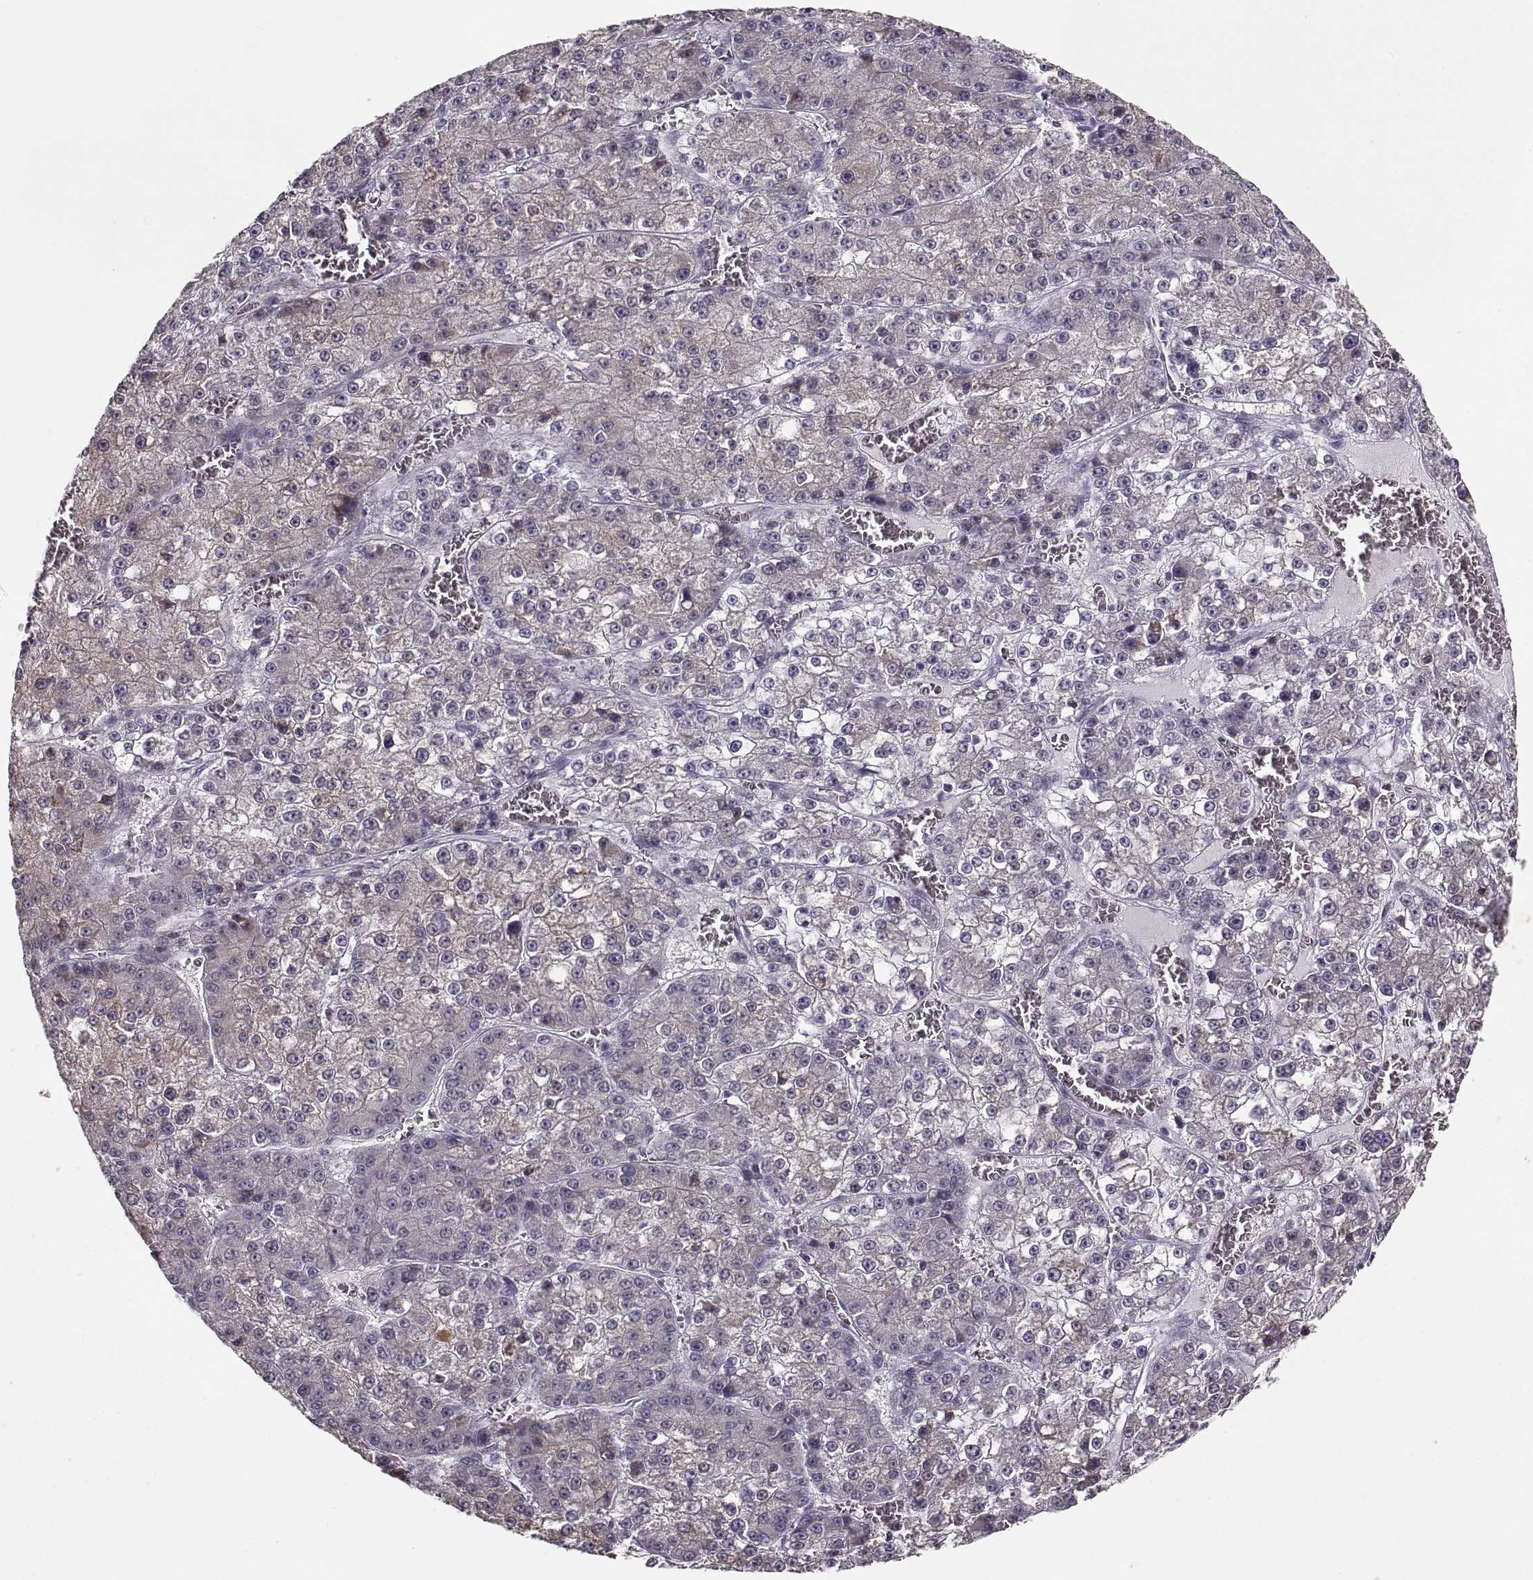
{"staining": {"intensity": "weak", "quantity": "<25%", "location": "cytoplasmic/membranous"}, "tissue": "liver cancer", "cell_type": "Tumor cells", "image_type": "cancer", "snomed": [{"axis": "morphology", "description": "Carcinoma, Hepatocellular, NOS"}, {"axis": "topography", "description": "Liver"}], "caption": "Protein analysis of hepatocellular carcinoma (liver) demonstrates no significant staining in tumor cells.", "gene": "UROC1", "patient": {"sex": "female", "age": 73}}